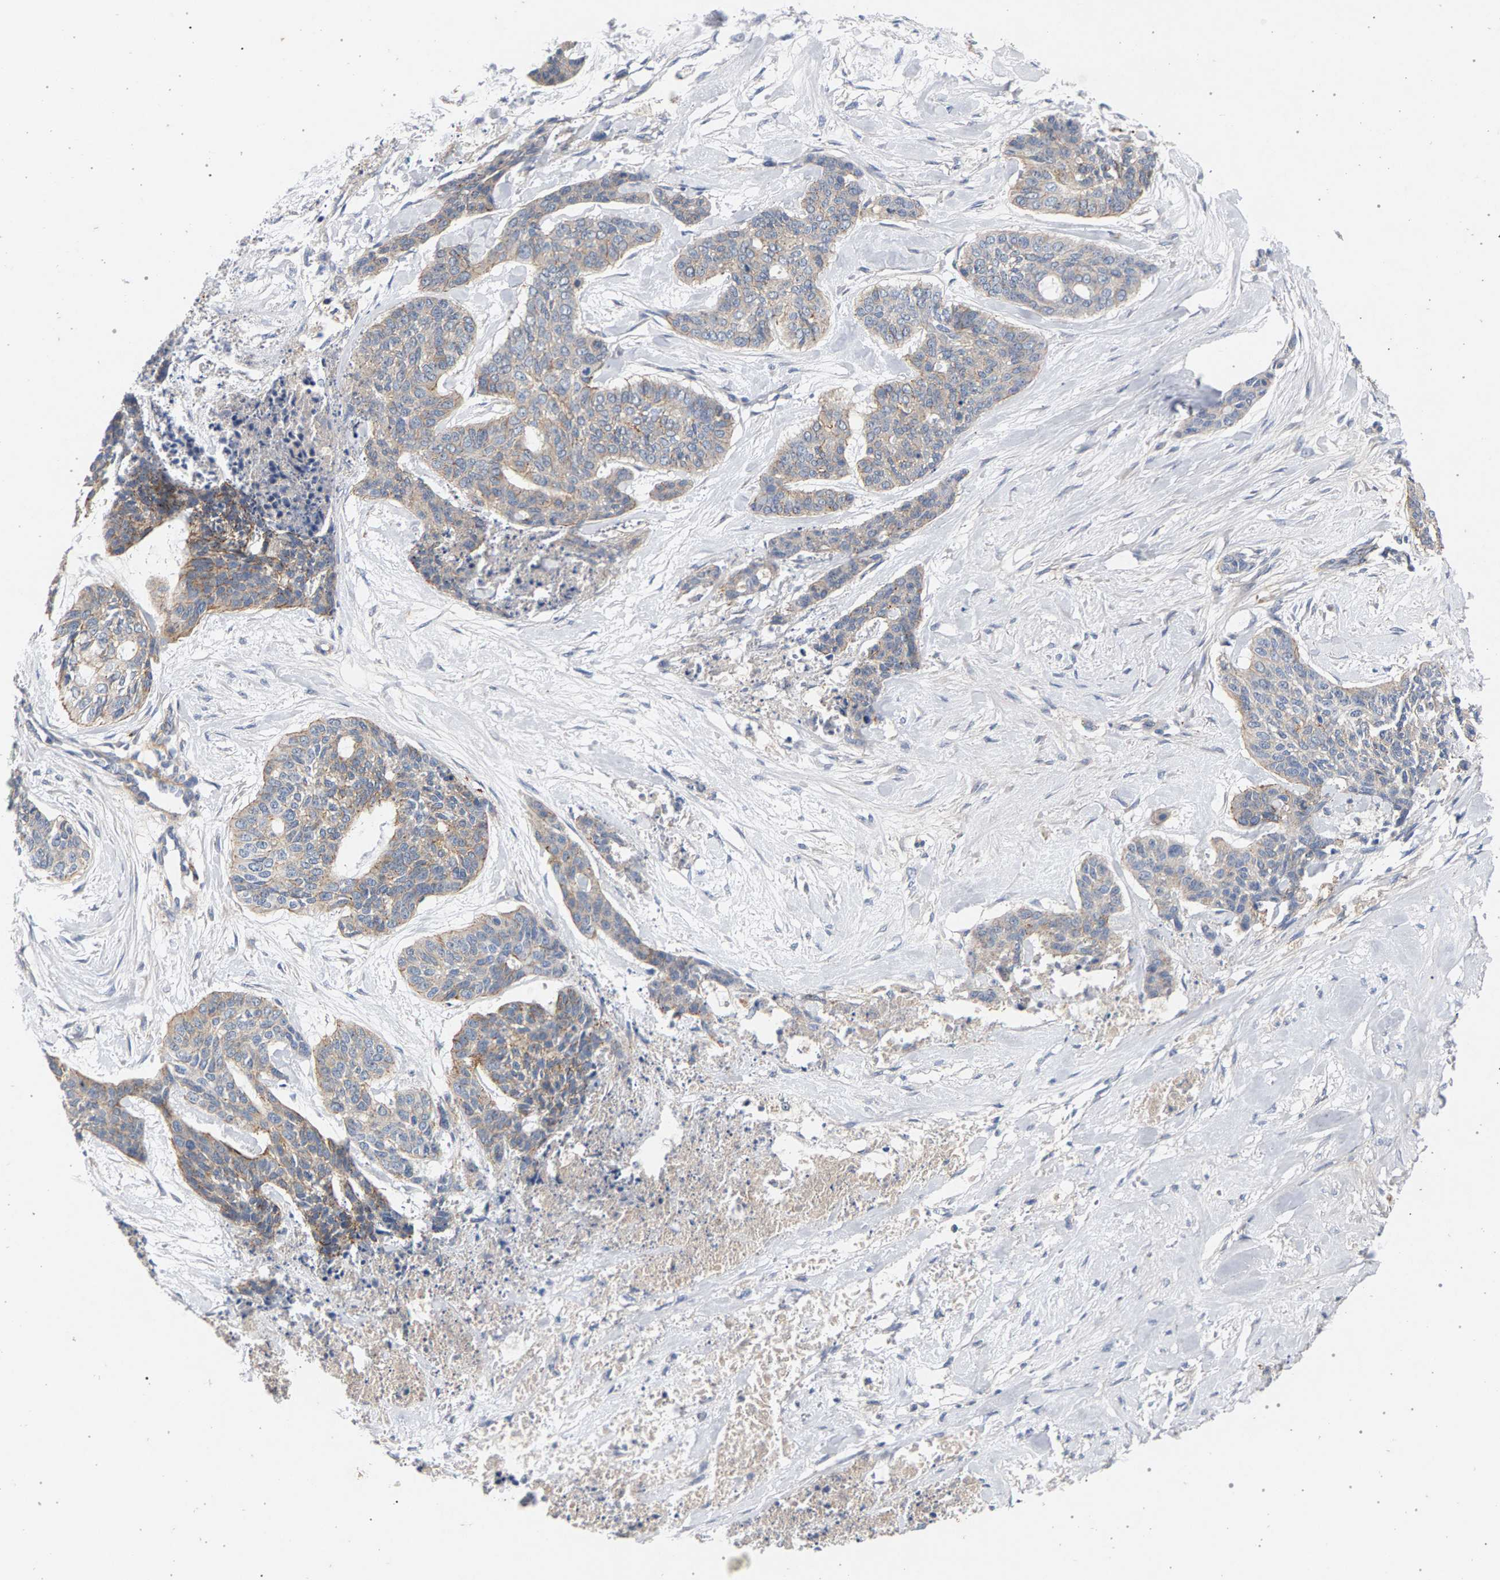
{"staining": {"intensity": "weak", "quantity": "<25%", "location": "cytoplasmic/membranous"}, "tissue": "skin cancer", "cell_type": "Tumor cells", "image_type": "cancer", "snomed": [{"axis": "morphology", "description": "Basal cell carcinoma"}, {"axis": "topography", "description": "Skin"}], "caption": "Immunohistochemistry (IHC) image of skin cancer stained for a protein (brown), which shows no expression in tumor cells.", "gene": "MAMDC2", "patient": {"sex": "female", "age": 64}}